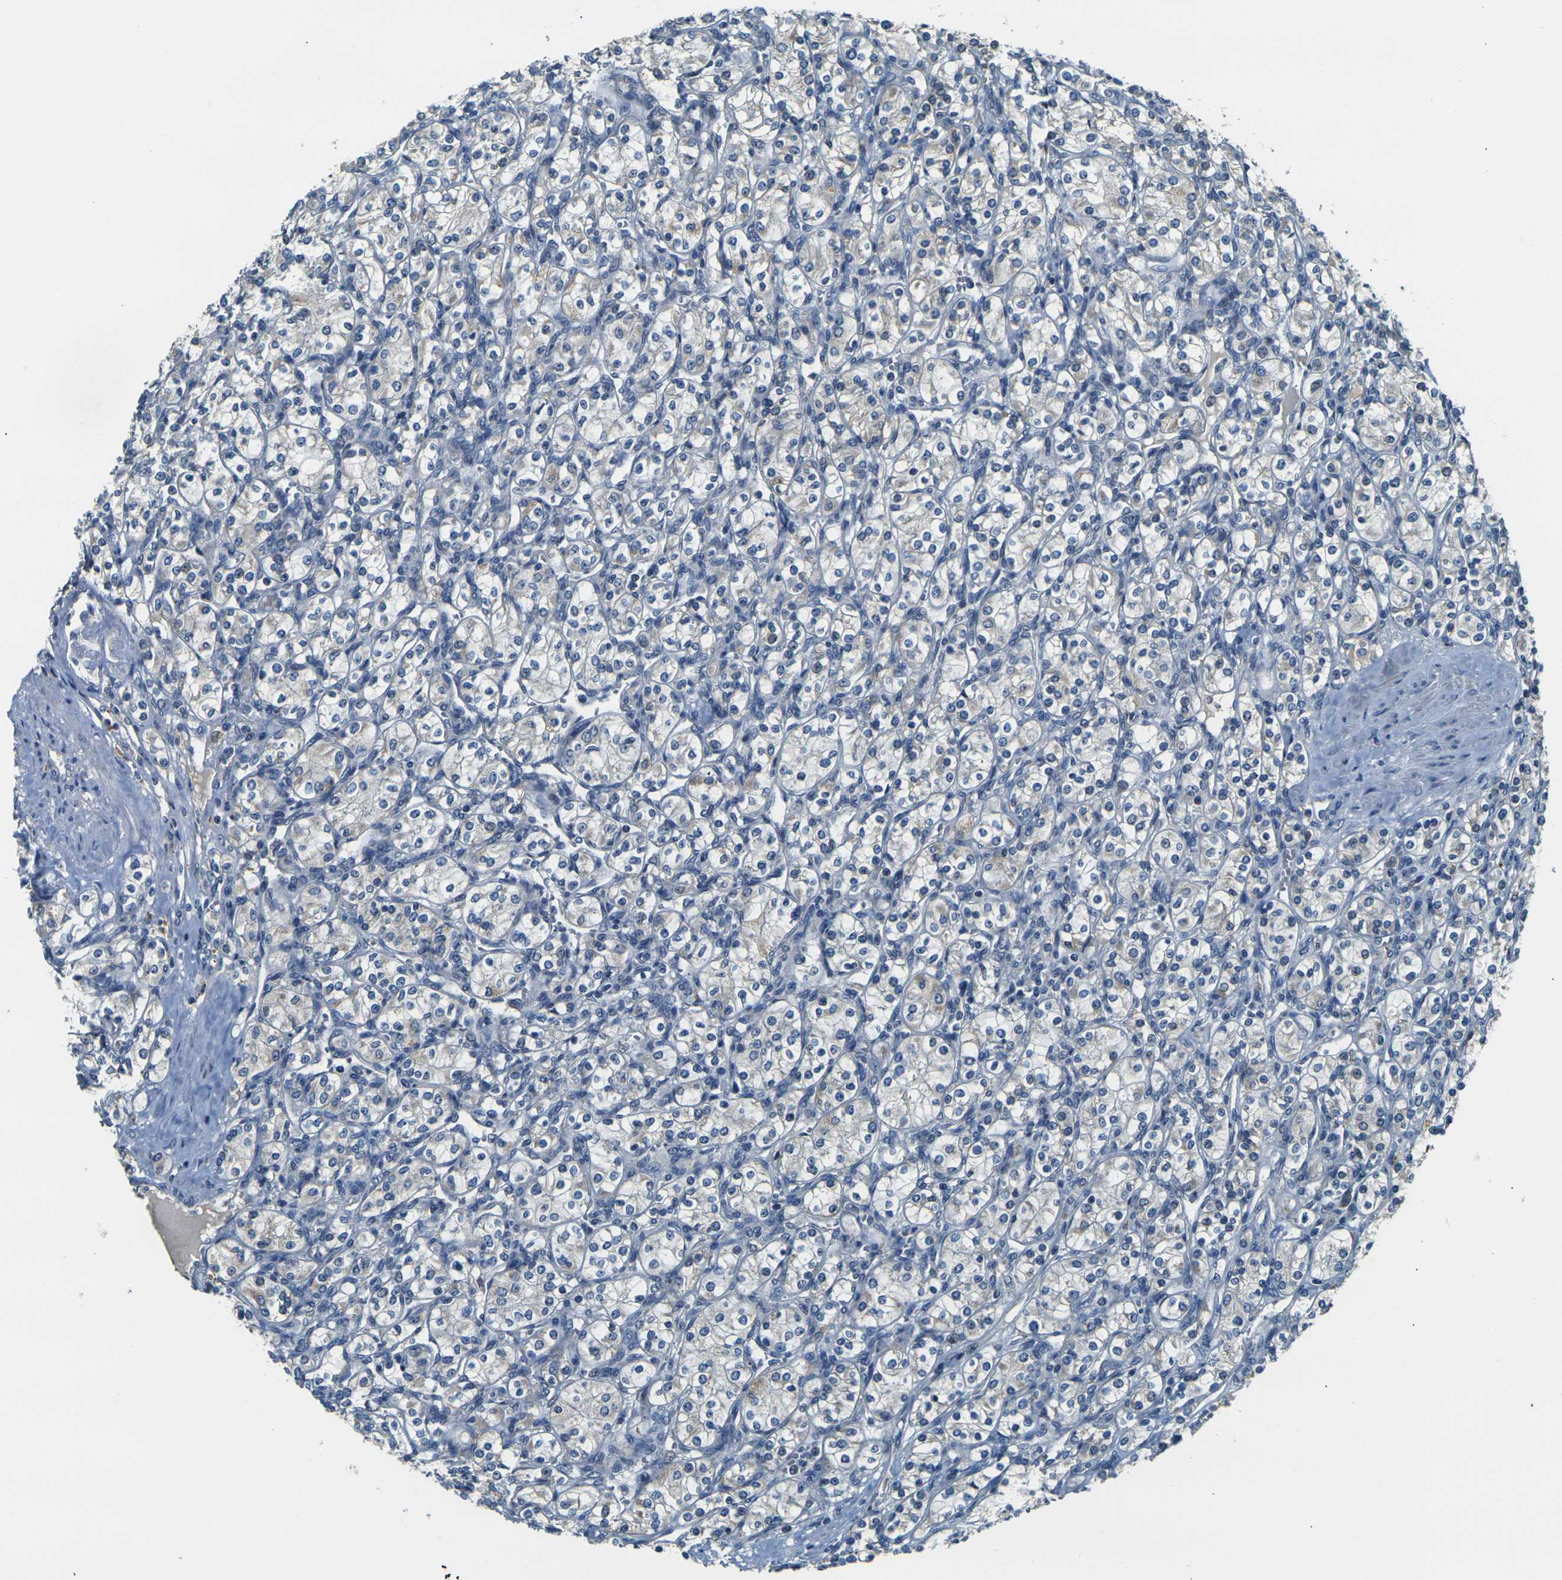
{"staining": {"intensity": "negative", "quantity": "none", "location": "none"}, "tissue": "renal cancer", "cell_type": "Tumor cells", "image_type": "cancer", "snomed": [{"axis": "morphology", "description": "Adenocarcinoma, NOS"}, {"axis": "topography", "description": "Kidney"}], "caption": "The micrograph exhibits no staining of tumor cells in renal cancer (adenocarcinoma). (DAB (3,3'-diaminobenzidine) IHC with hematoxylin counter stain).", "gene": "SHISAL2B", "patient": {"sex": "male", "age": 77}}